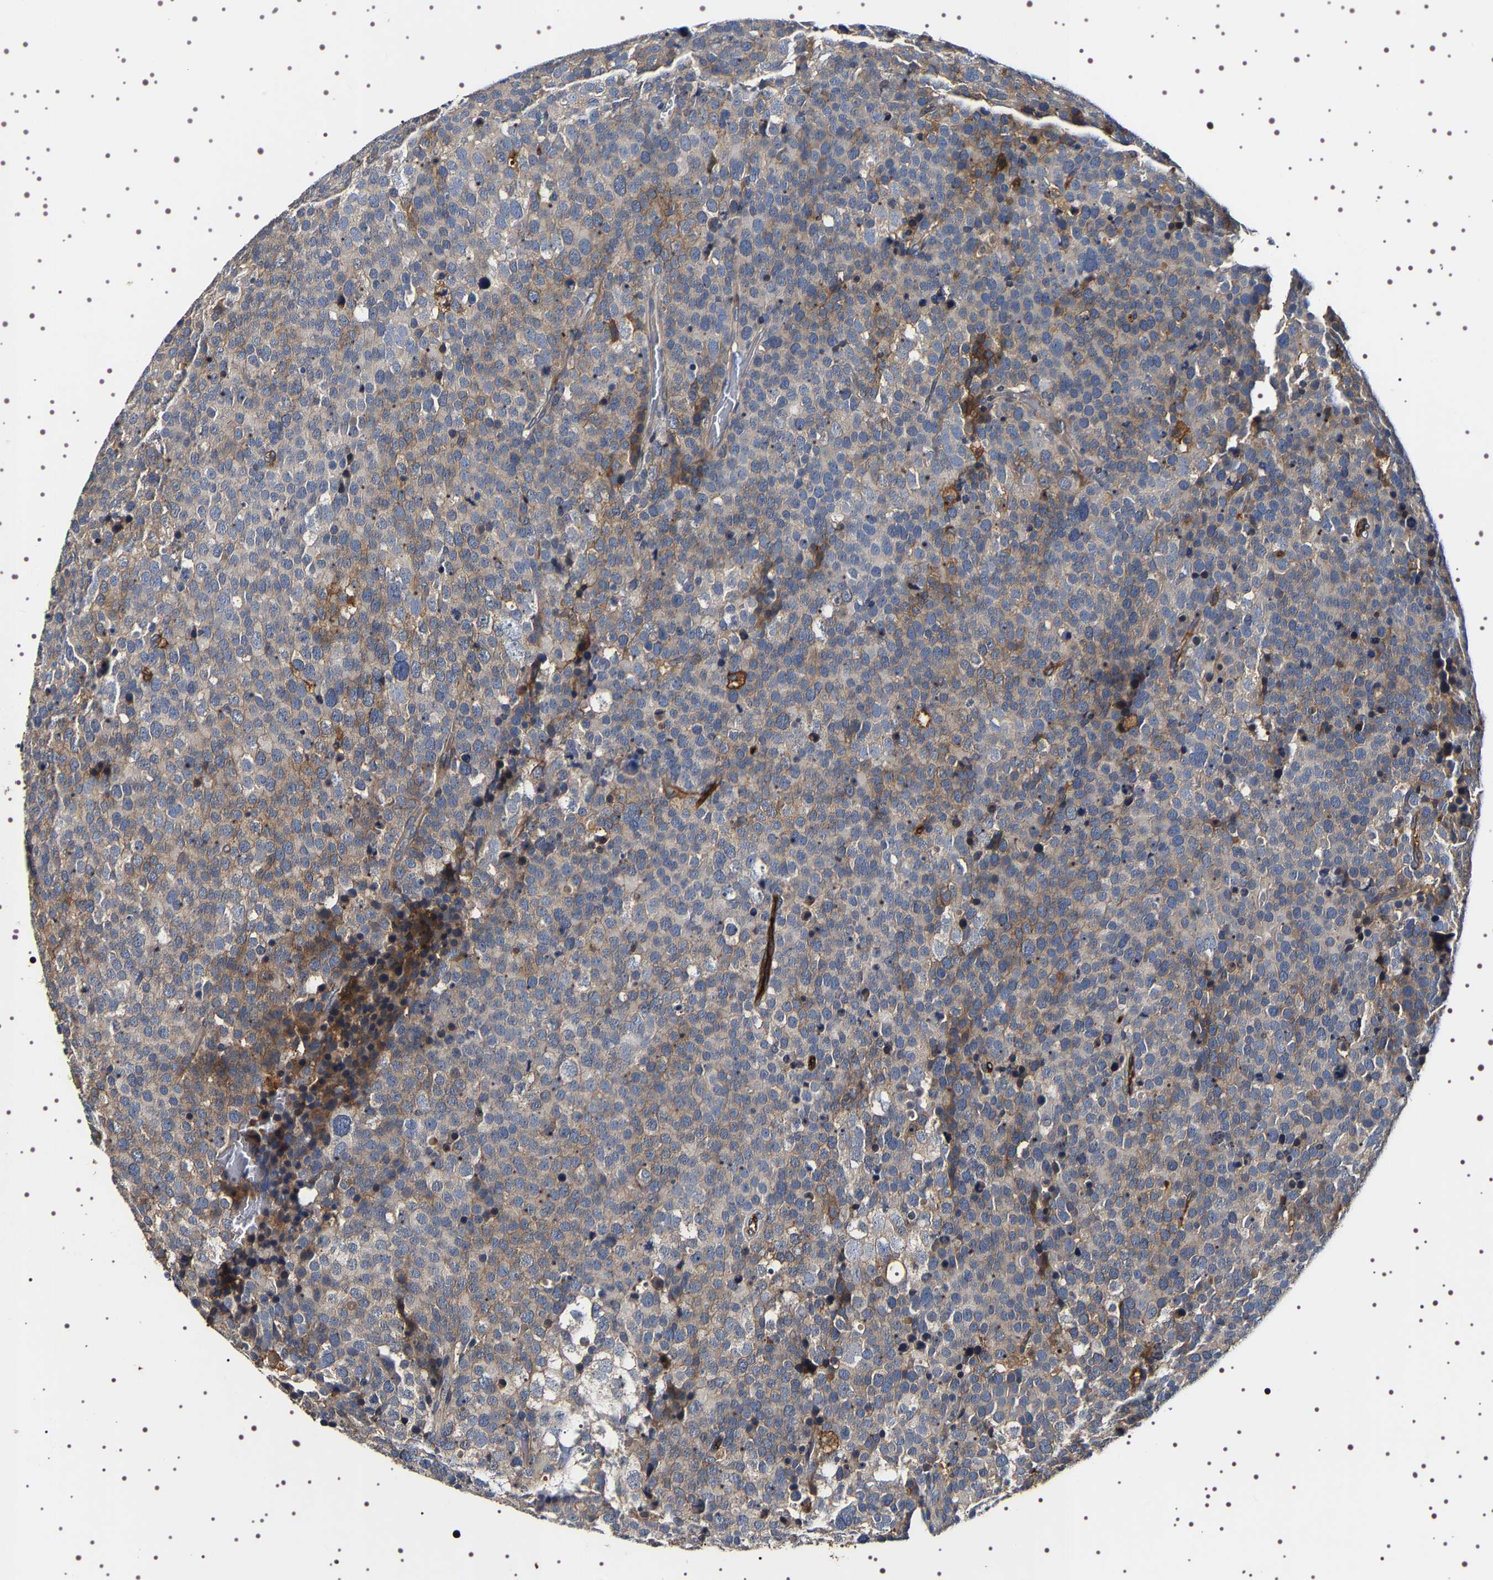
{"staining": {"intensity": "weak", "quantity": "25%-75%", "location": "cytoplasmic/membranous"}, "tissue": "testis cancer", "cell_type": "Tumor cells", "image_type": "cancer", "snomed": [{"axis": "morphology", "description": "Seminoma, NOS"}, {"axis": "topography", "description": "Testis"}], "caption": "This photomicrograph shows immunohistochemistry (IHC) staining of seminoma (testis), with low weak cytoplasmic/membranous positivity in approximately 25%-75% of tumor cells.", "gene": "ALPL", "patient": {"sex": "male", "age": 71}}